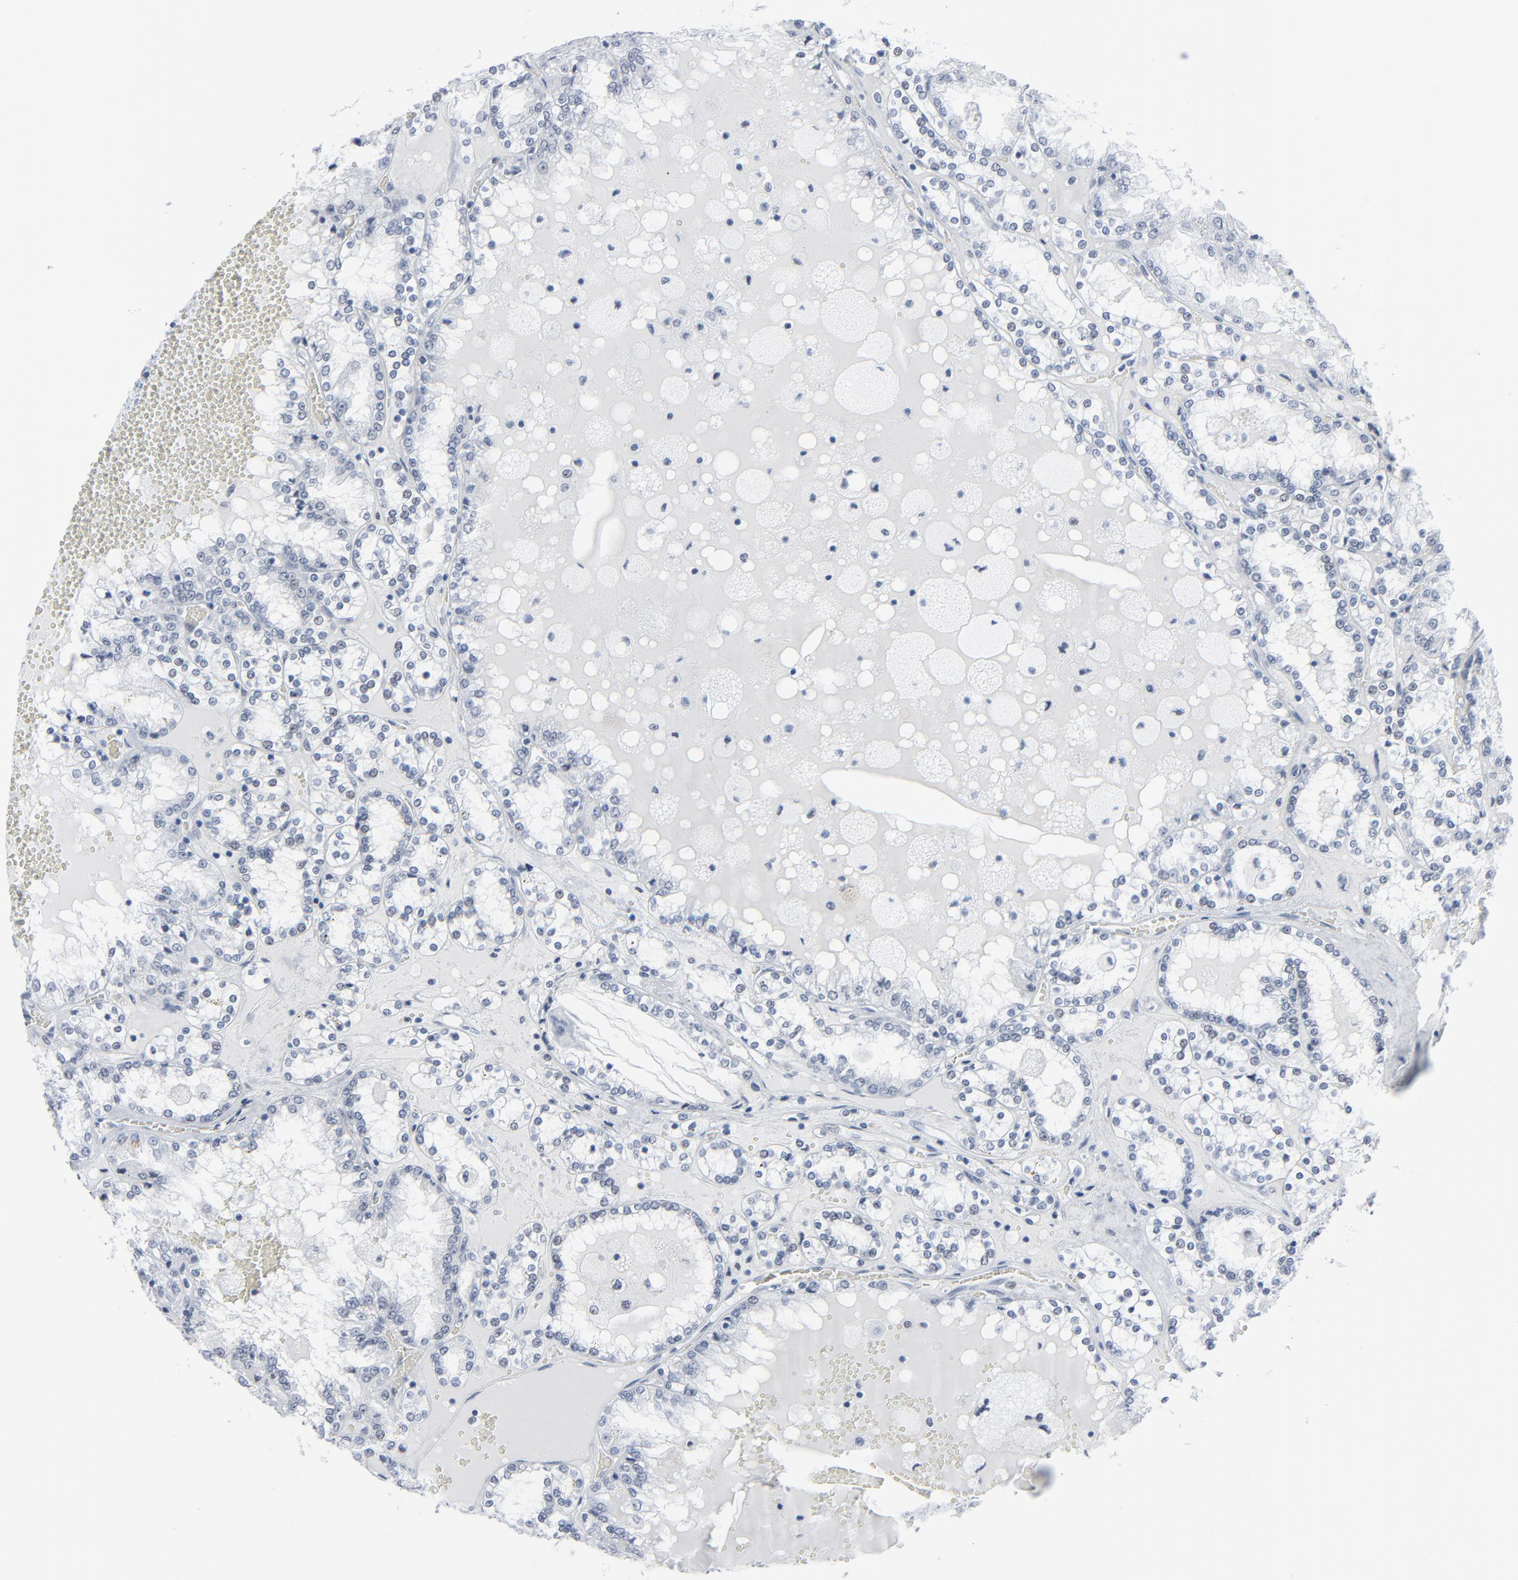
{"staining": {"intensity": "negative", "quantity": "none", "location": "none"}, "tissue": "renal cancer", "cell_type": "Tumor cells", "image_type": "cancer", "snomed": [{"axis": "morphology", "description": "Adenocarcinoma, NOS"}, {"axis": "topography", "description": "Kidney"}], "caption": "Immunohistochemical staining of human renal cancer (adenocarcinoma) exhibits no significant staining in tumor cells.", "gene": "SIRT1", "patient": {"sex": "female", "age": 56}}